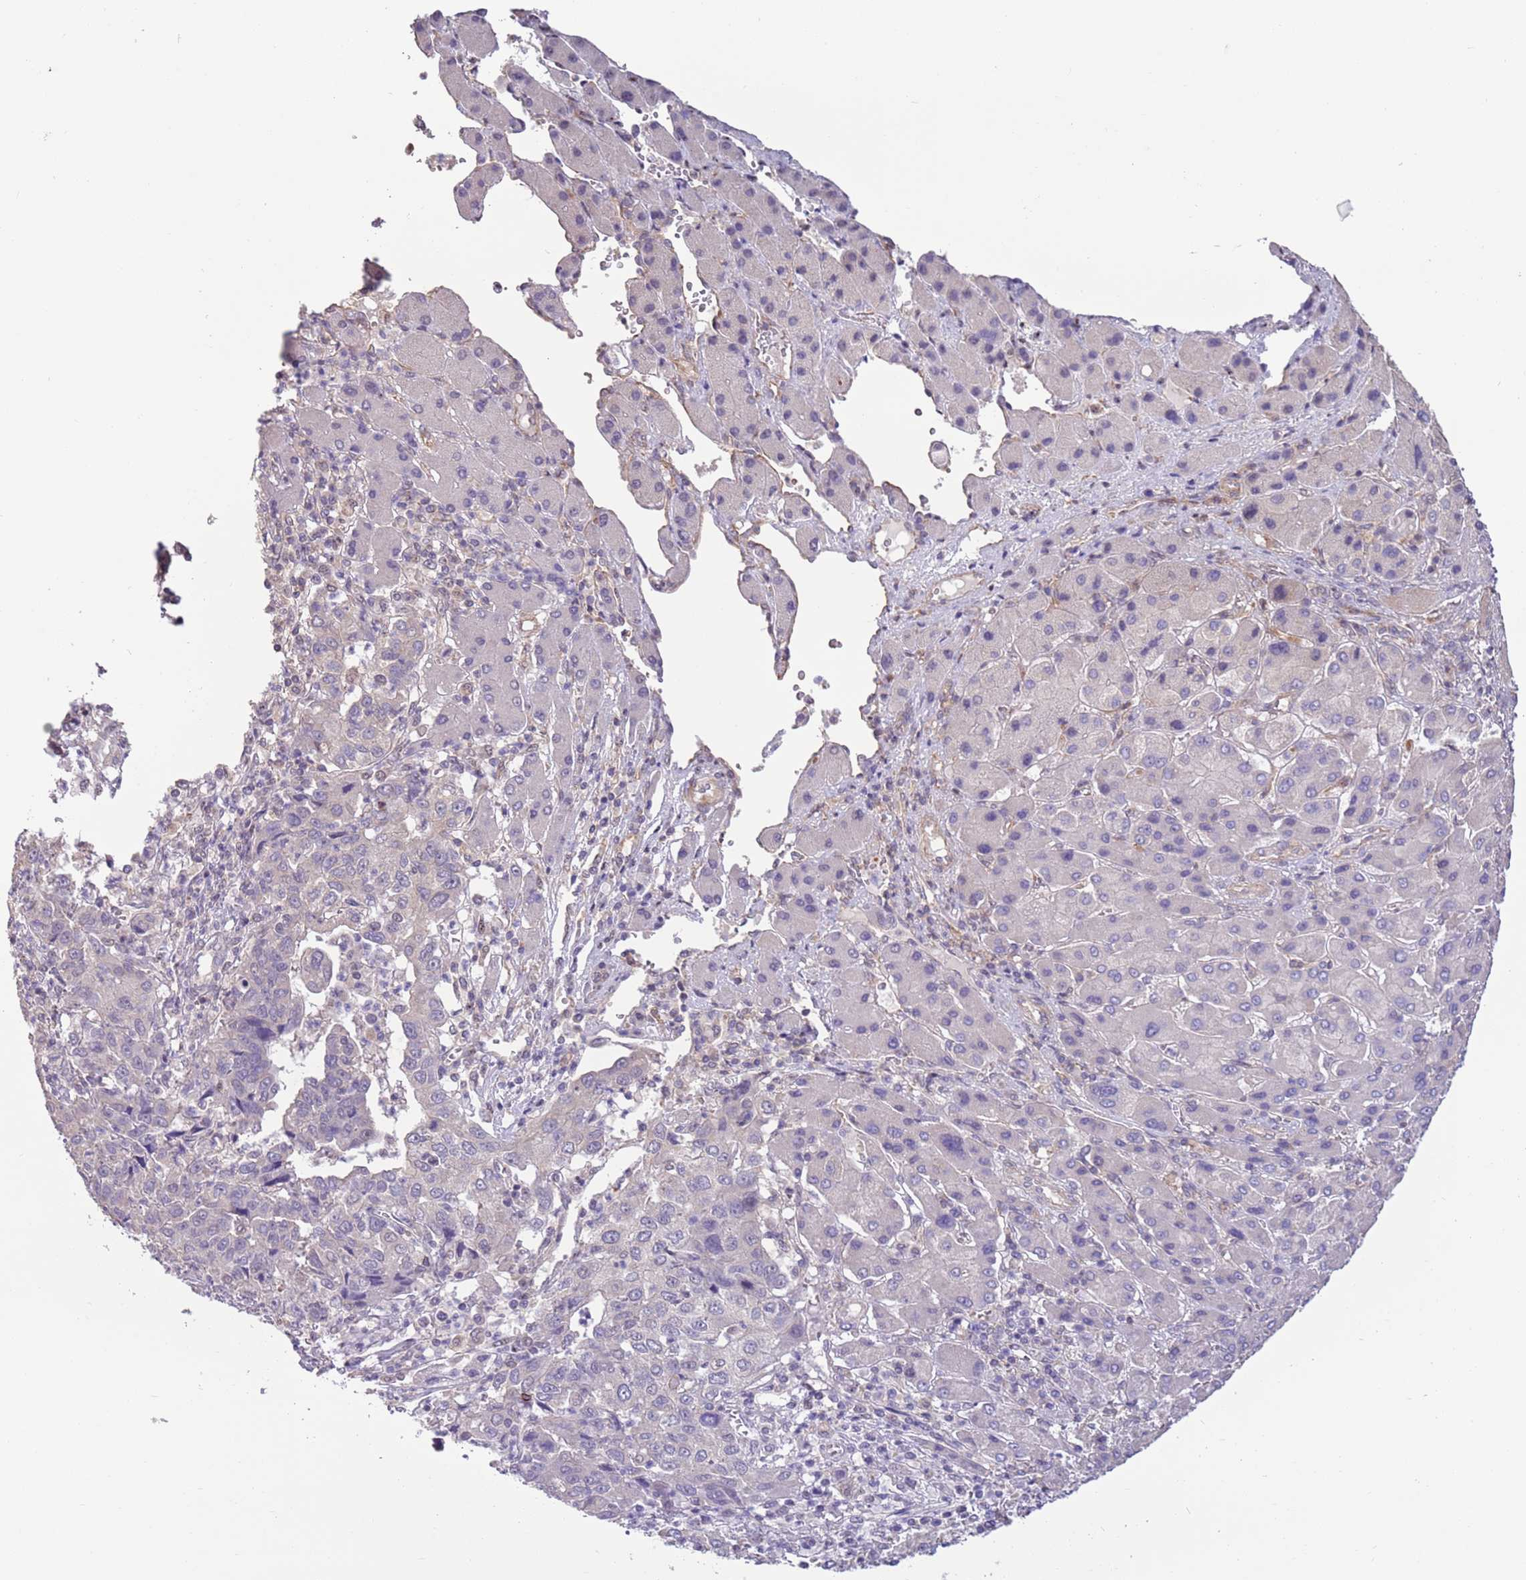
{"staining": {"intensity": "negative", "quantity": "none", "location": "none"}, "tissue": "liver cancer", "cell_type": "Tumor cells", "image_type": "cancer", "snomed": [{"axis": "morphology", "description": "Carcinoma, Hepatocellular, NOS"}, {"axis": "topography", "description": "Liver"}], "caption": "This image is of hepatocellular carcinoma (liver) stained with immunohistochemistry to label a protein in brown with the nuclei are counter-stained blue. There is no expression in tumor cells.", "gene": "CAPN9", "patient": {"sex": "male", "age": 63}}